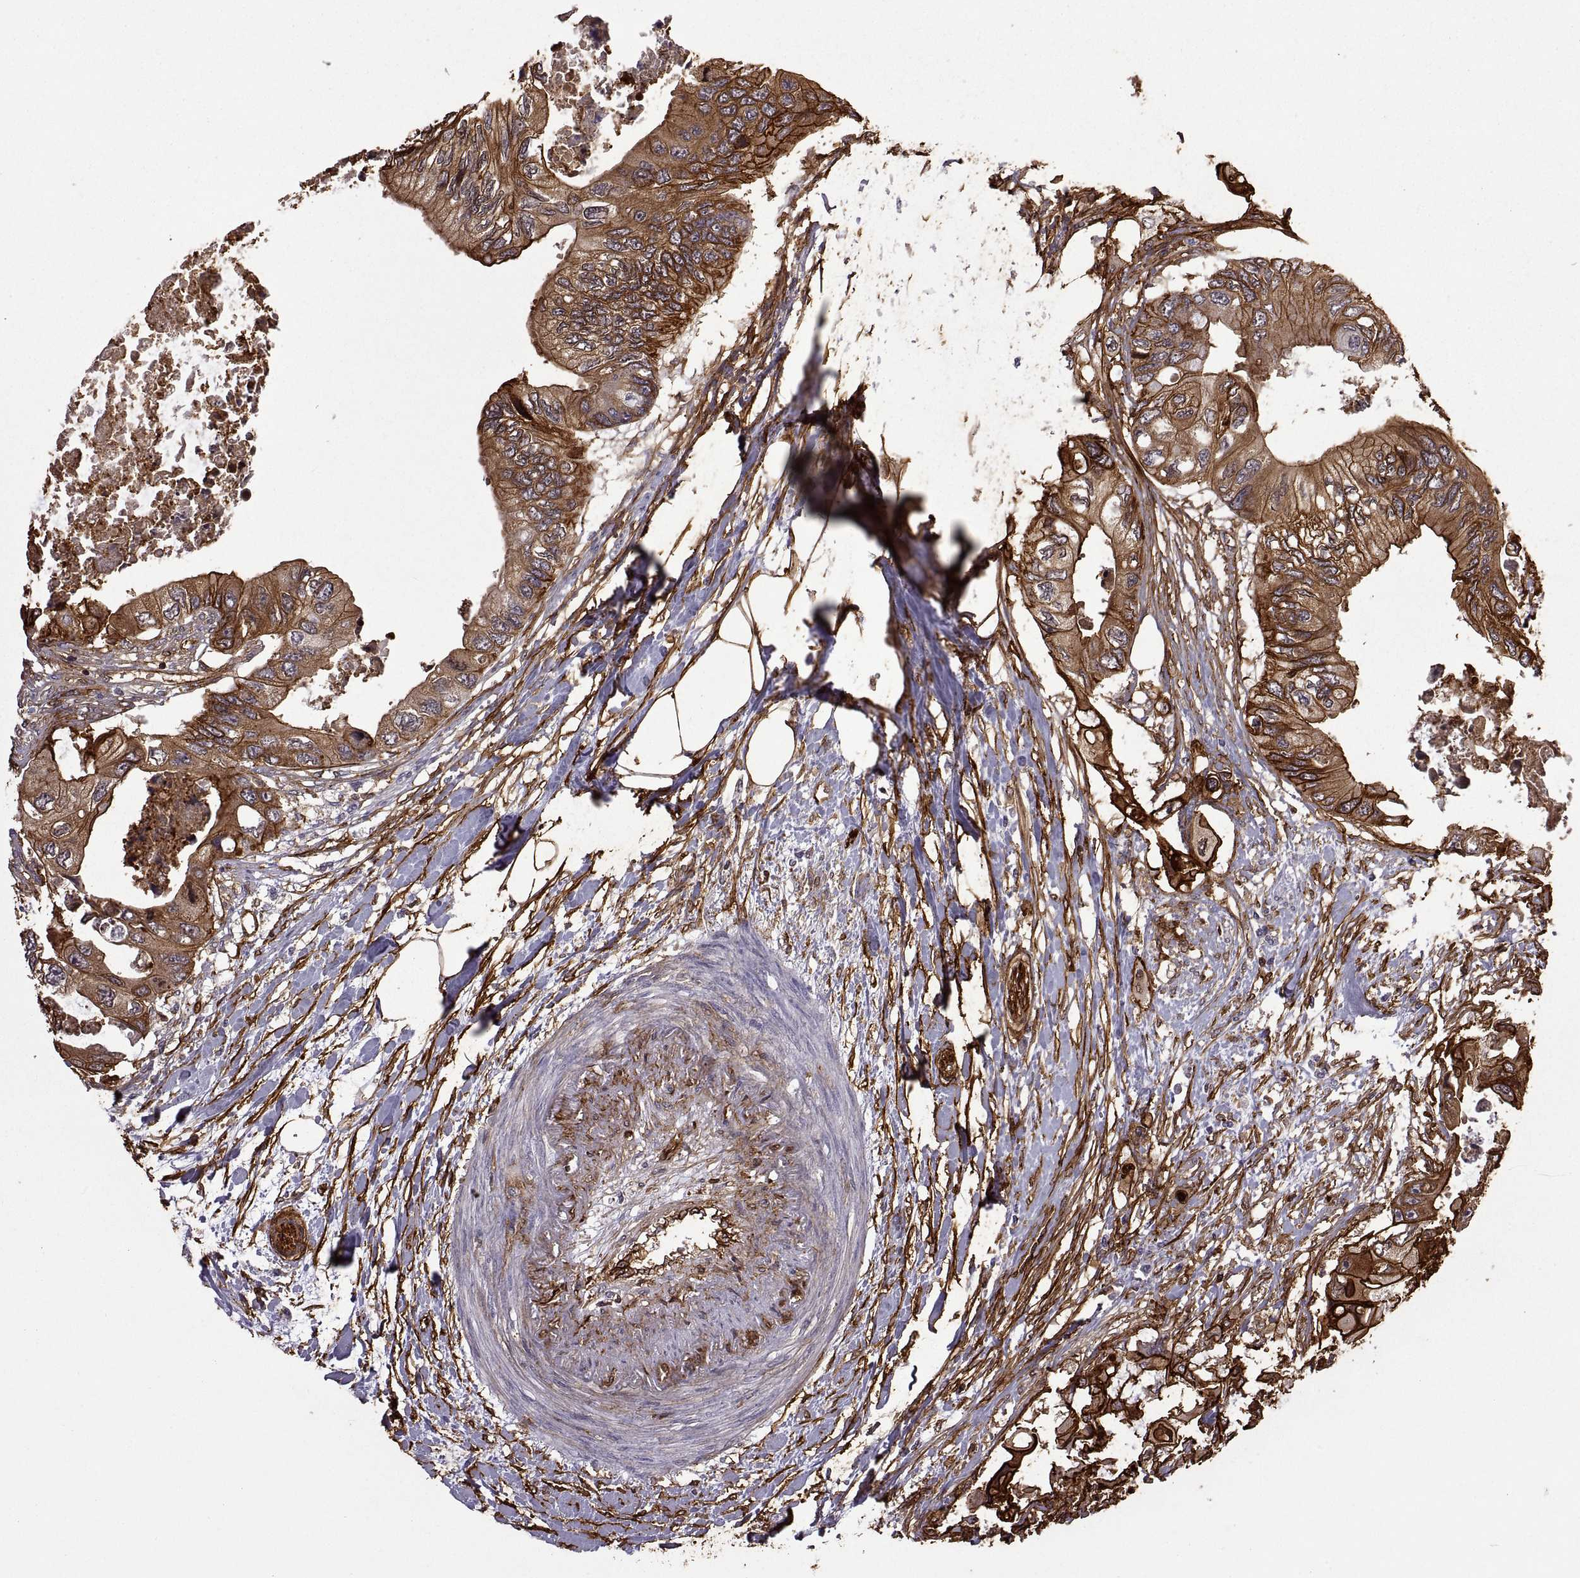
{"staining": {"intensity": "strong", "quantity": ">75%", "location": "cytoplasmic/membranous"}, "tissue": "colorectal cancer", "cell_type": "Tumor cells", "image_type": "cancer", "snomed": [{"axis": "morphology", "description": "Adenocarcinoma, NOS"}, {"axis": "topography", "description": "Rectum"}], "caption": "Colorectal adenocarcinoma stained with immunohistochemistry reveals strong cytoplasmic/membranous staining in about >75% of tumor cells.", "gene": "S100A10", "patient": {"sex": "male", "age": 63}}